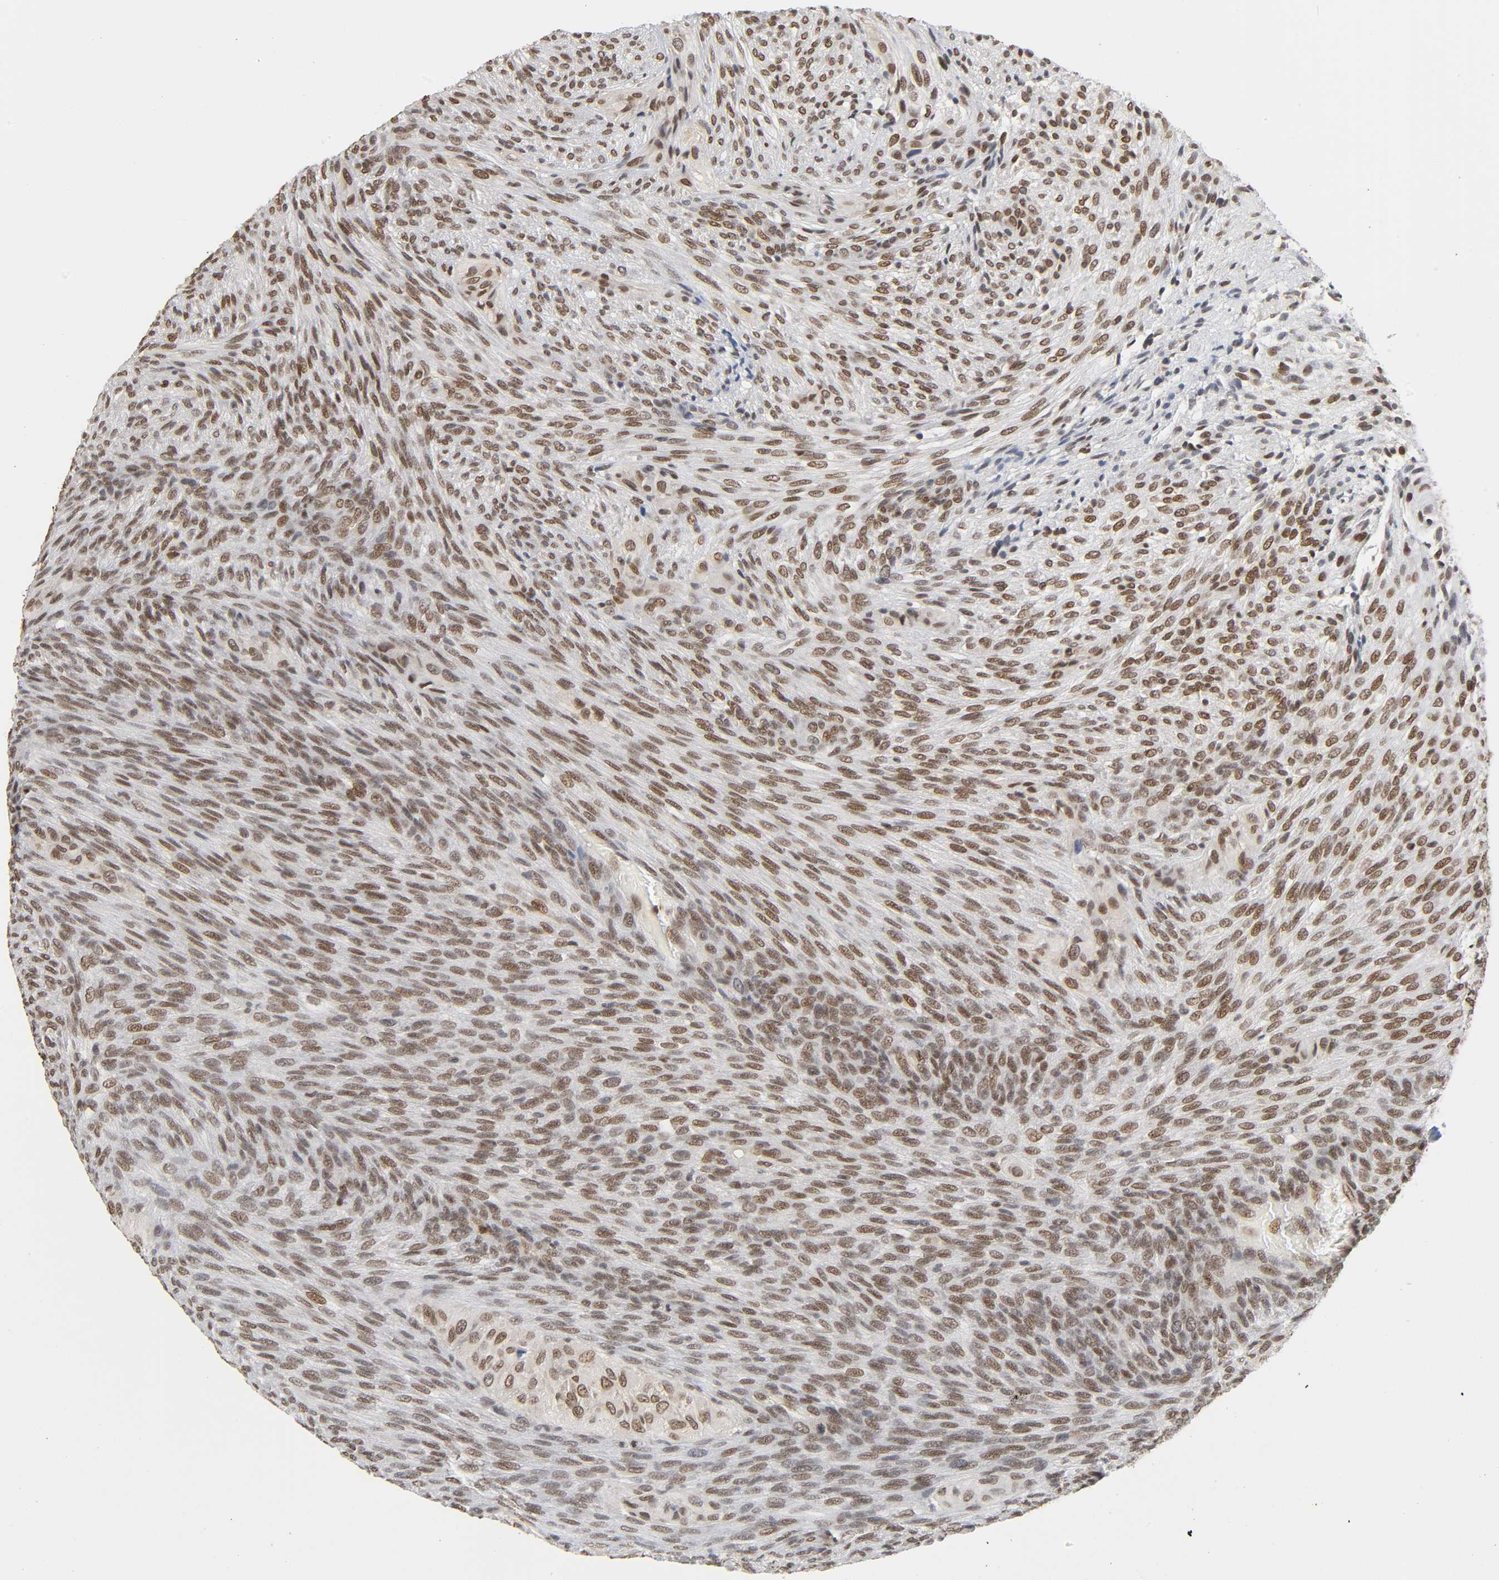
{"staining": {"intensity": "moderate", "quantity": ">75%", "location": "nuclear"}, "tissue": "glioma", "cell_type": "Tumor cells", "image_type": "cancer", "snomed": [{"axis": "morphology", "description": "Glioma, malignant, High grade"}, {"axis": "topography", "description": "Cerebral cortex"}], "caption": "Moderate nuclear protein expression is present in approximately >75% of tumor cells in high-grade glioma (malignant). The staining was performed using DAB (3,3'-diaminobenzidine), with brown indicating positive protein expression. Nuclei are stained blue with hematoxylin.", "gene": "SUMO1", "patient": {"sex": "female", "age": 55}}